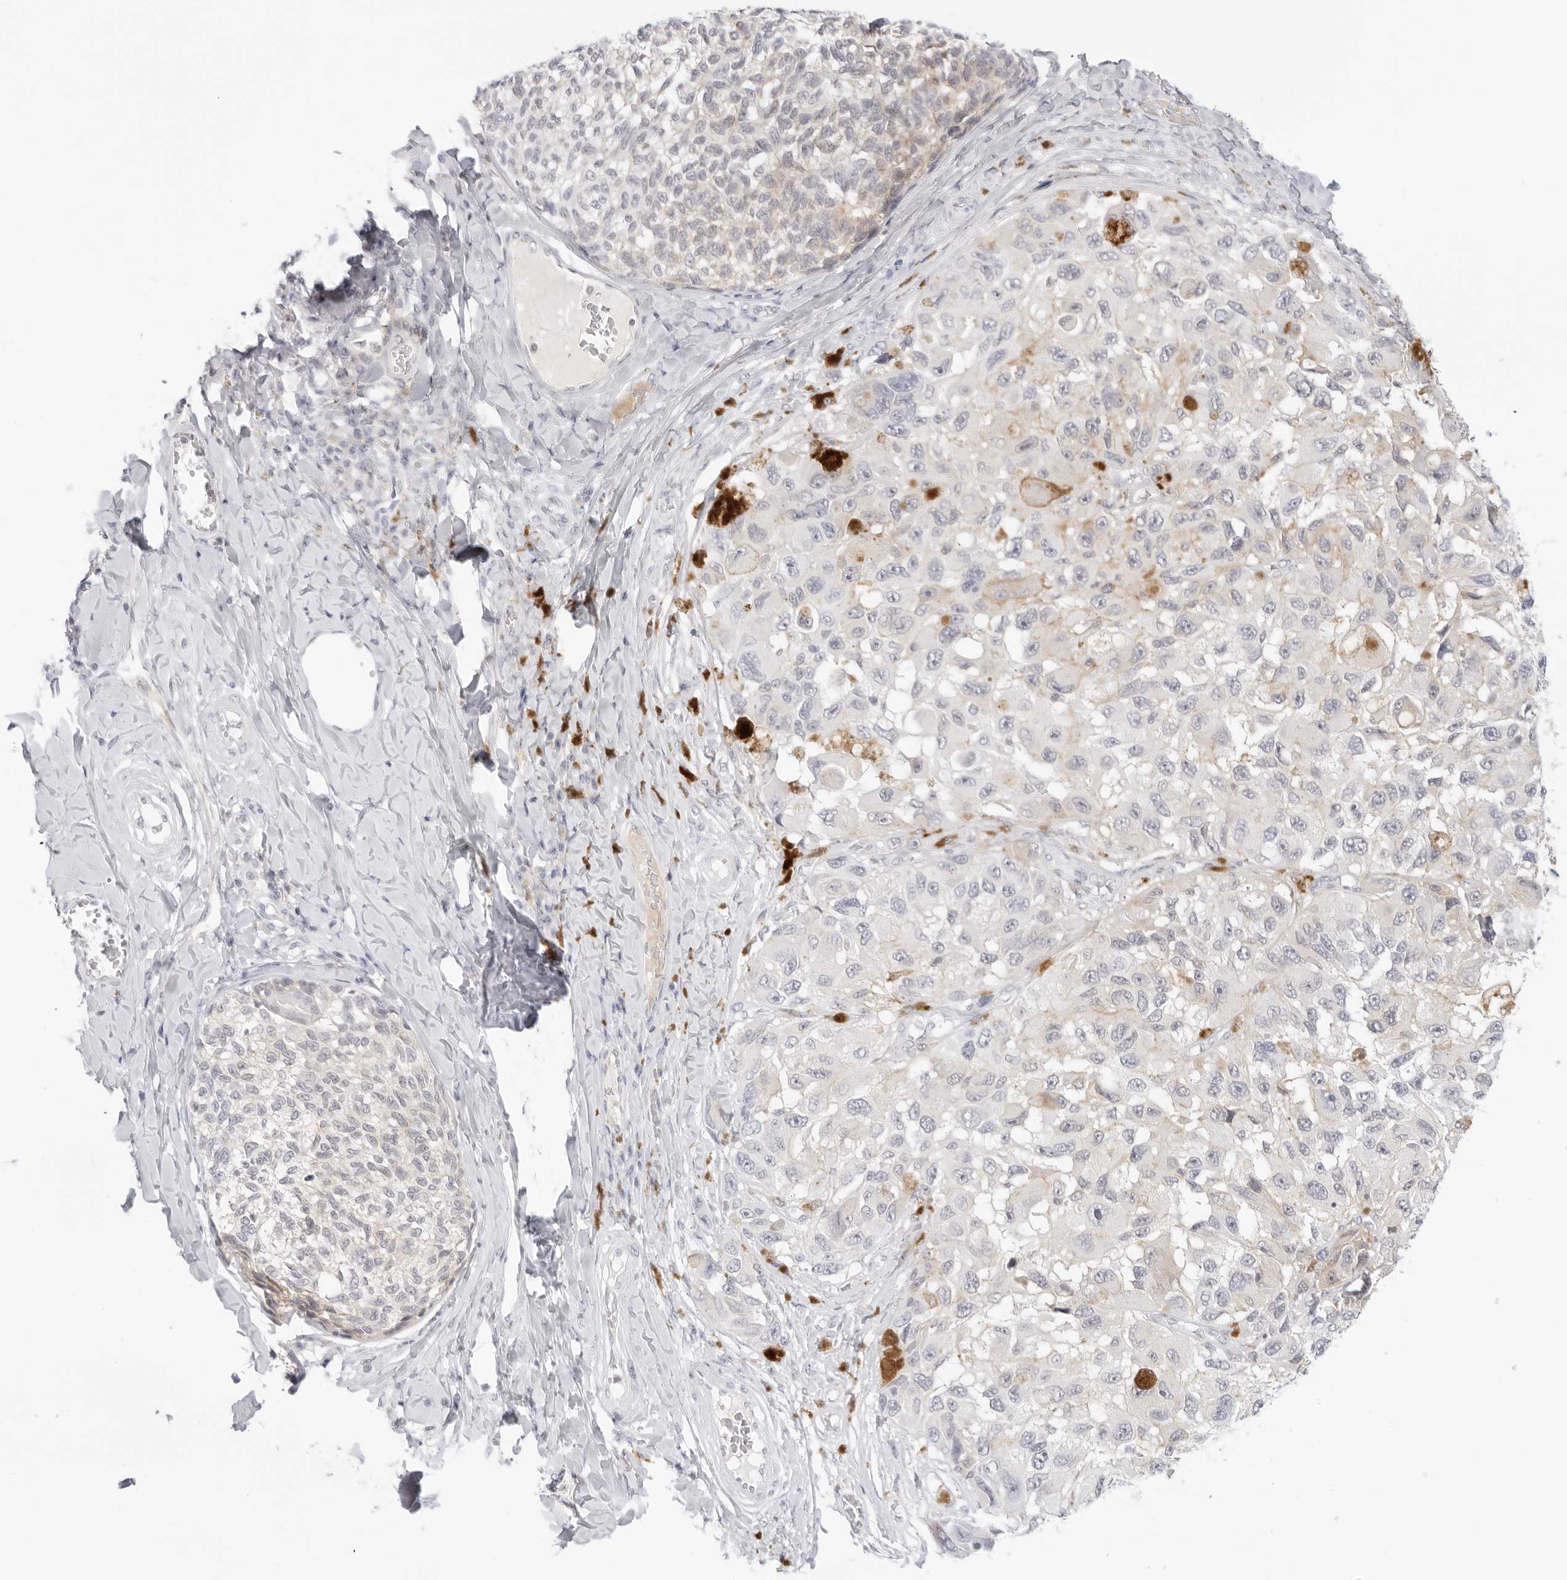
{"staining": {"intensity": "weak", "quantity": "<25%", "location": "cytoplasmic/membranous"}, "tissue": "melanoma", "cell_type": "Tumor cells", "image_type": "cancer", "snomed": [{"axis": "morphology", "description": "Malignant melanoma, NOS"}, {"axis": "topography", "description": "Skin"}], "caption": "Immunohistochemical staining of human melanoma displays no significant positivity in tumor cells.", "gene": "TNFRSF14", "patient": {"sex": "female", "age": 73}}